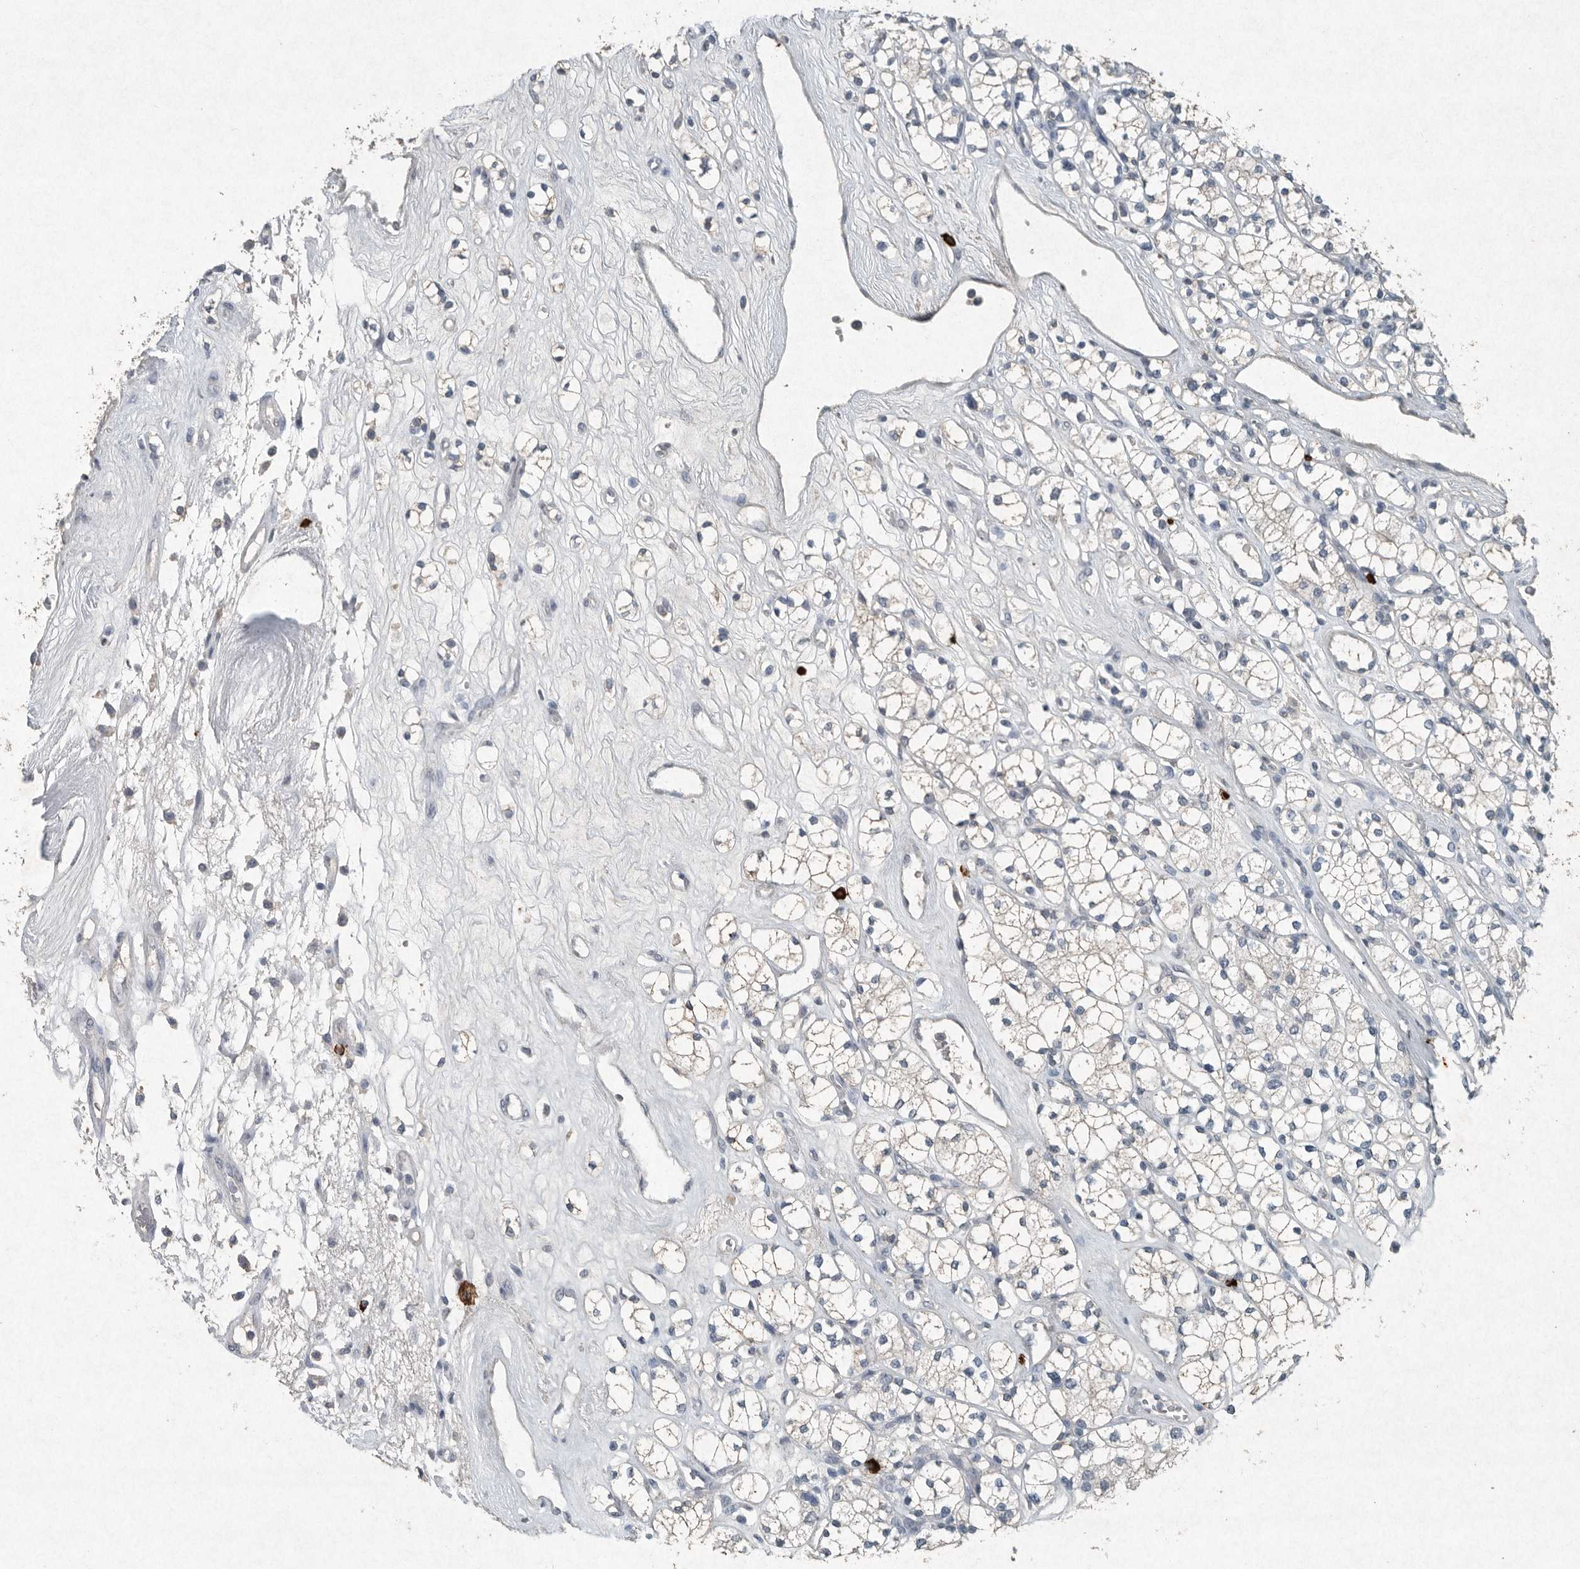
{"staining": {"intensity": "negative", "quantity": "none", "location": "none"}, "tissue": "renal cancer", "cell_type": "Tumor cells", "image_type": "cancer", "snomed": [{"axis": "morphology", "description": "Adenocarcinoma, NOS"}, {"axis": "topography", "description": "Kidney"}], "caption": "A photomicrograph of adenocarcinoma (renal) stained for a protein shows no brown staining in tumor cells. (Immunohistochemistry, brightfield microscopy, high magnification).", "gene": "IL20", "patient": {"sex": "male", "age": 77}}